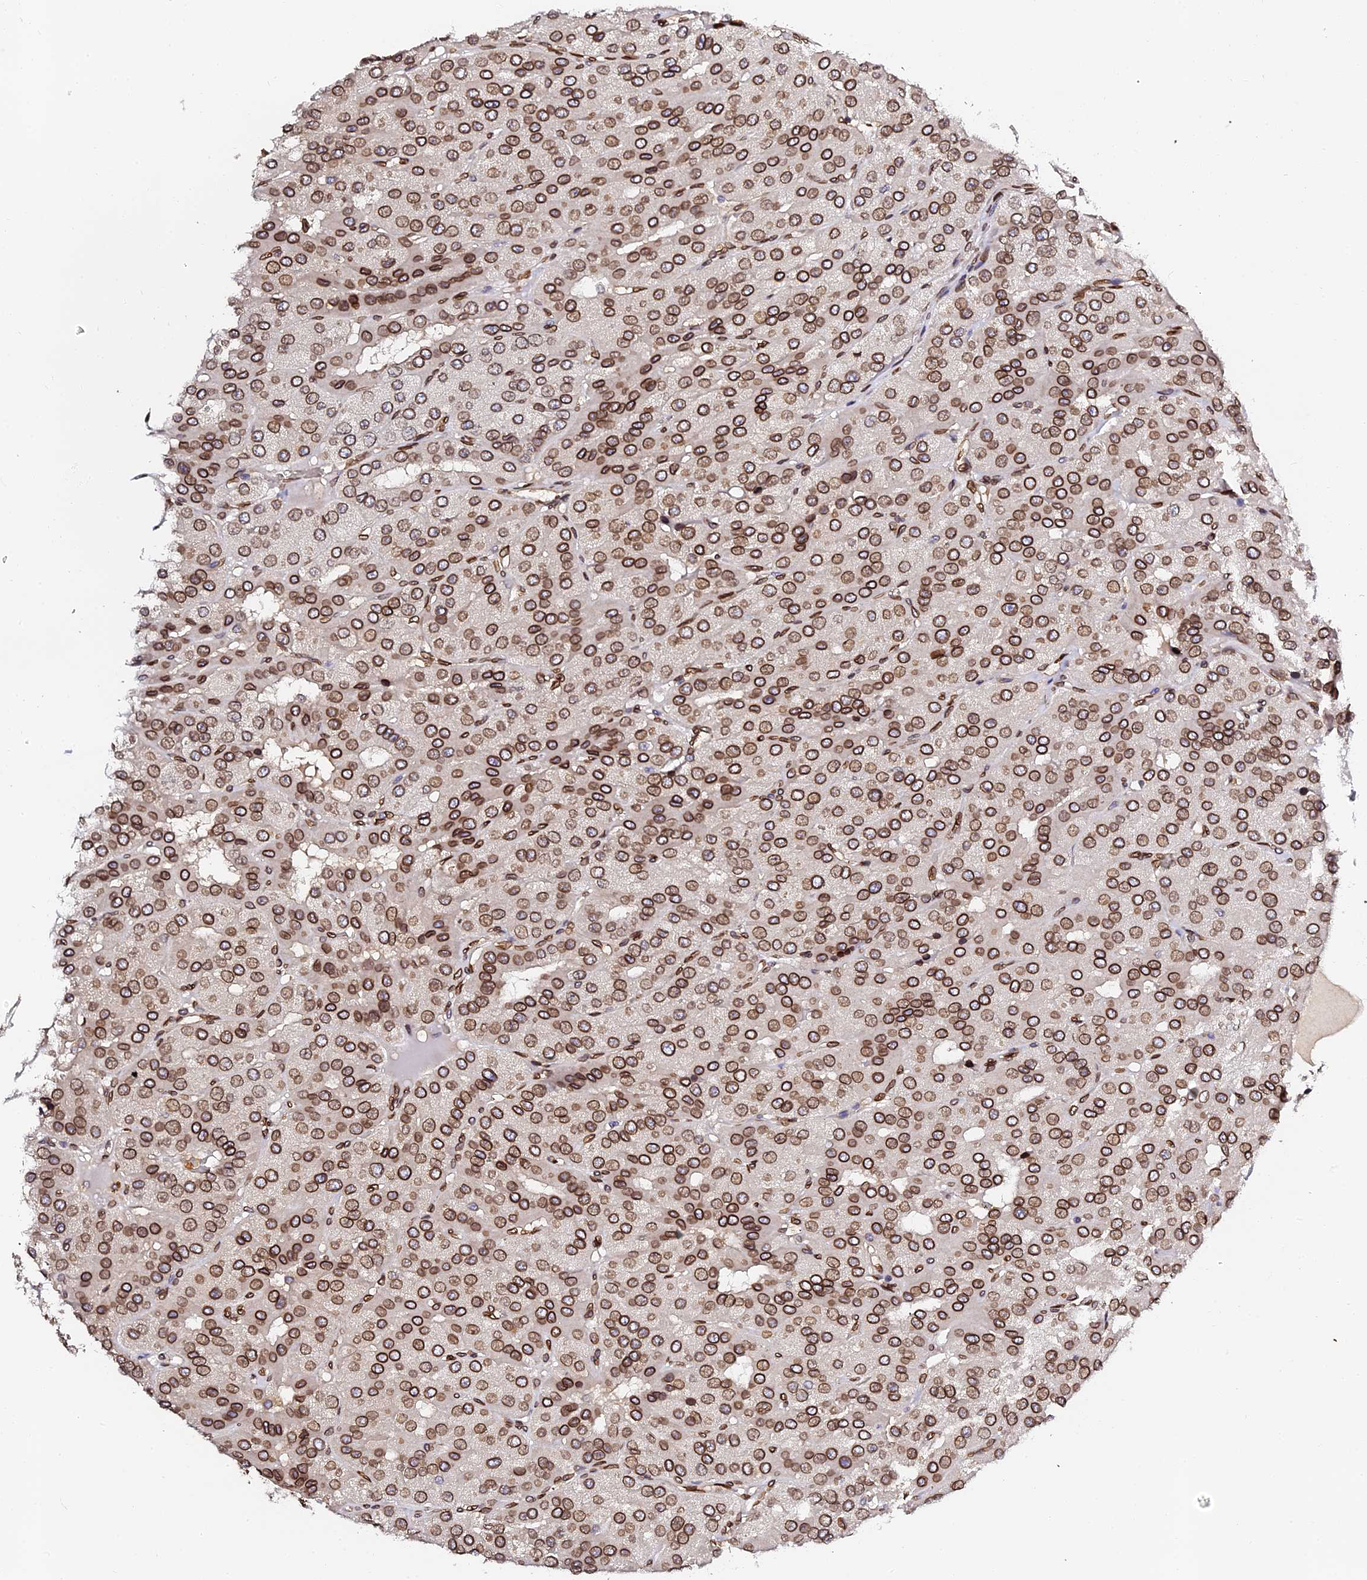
{"staining": {"intensity": "strong", "quantity": ">75%", "location": "cytoplasmic/membranous,nuclear"}, "tissue": "parathyroid gland", "cell_type": "Glandular cells", "image_type": "normal", "snomed": [{"axis": "morphology", "description": "Normal tissue, NOS"}, {"axis": "morphology", "description": "Adenoma, NOS"}, {"axis": "topography", "description": "Parathyroid gland"}], "caption": "Immunohistochemical staining of normal parathyroid gland shows strong cytoplasmic/membranous,nuclear protein staining in about >75% of glandular cells.", "gene": "ANAPC5", "patient": {"sex": "female", "age": 86}}